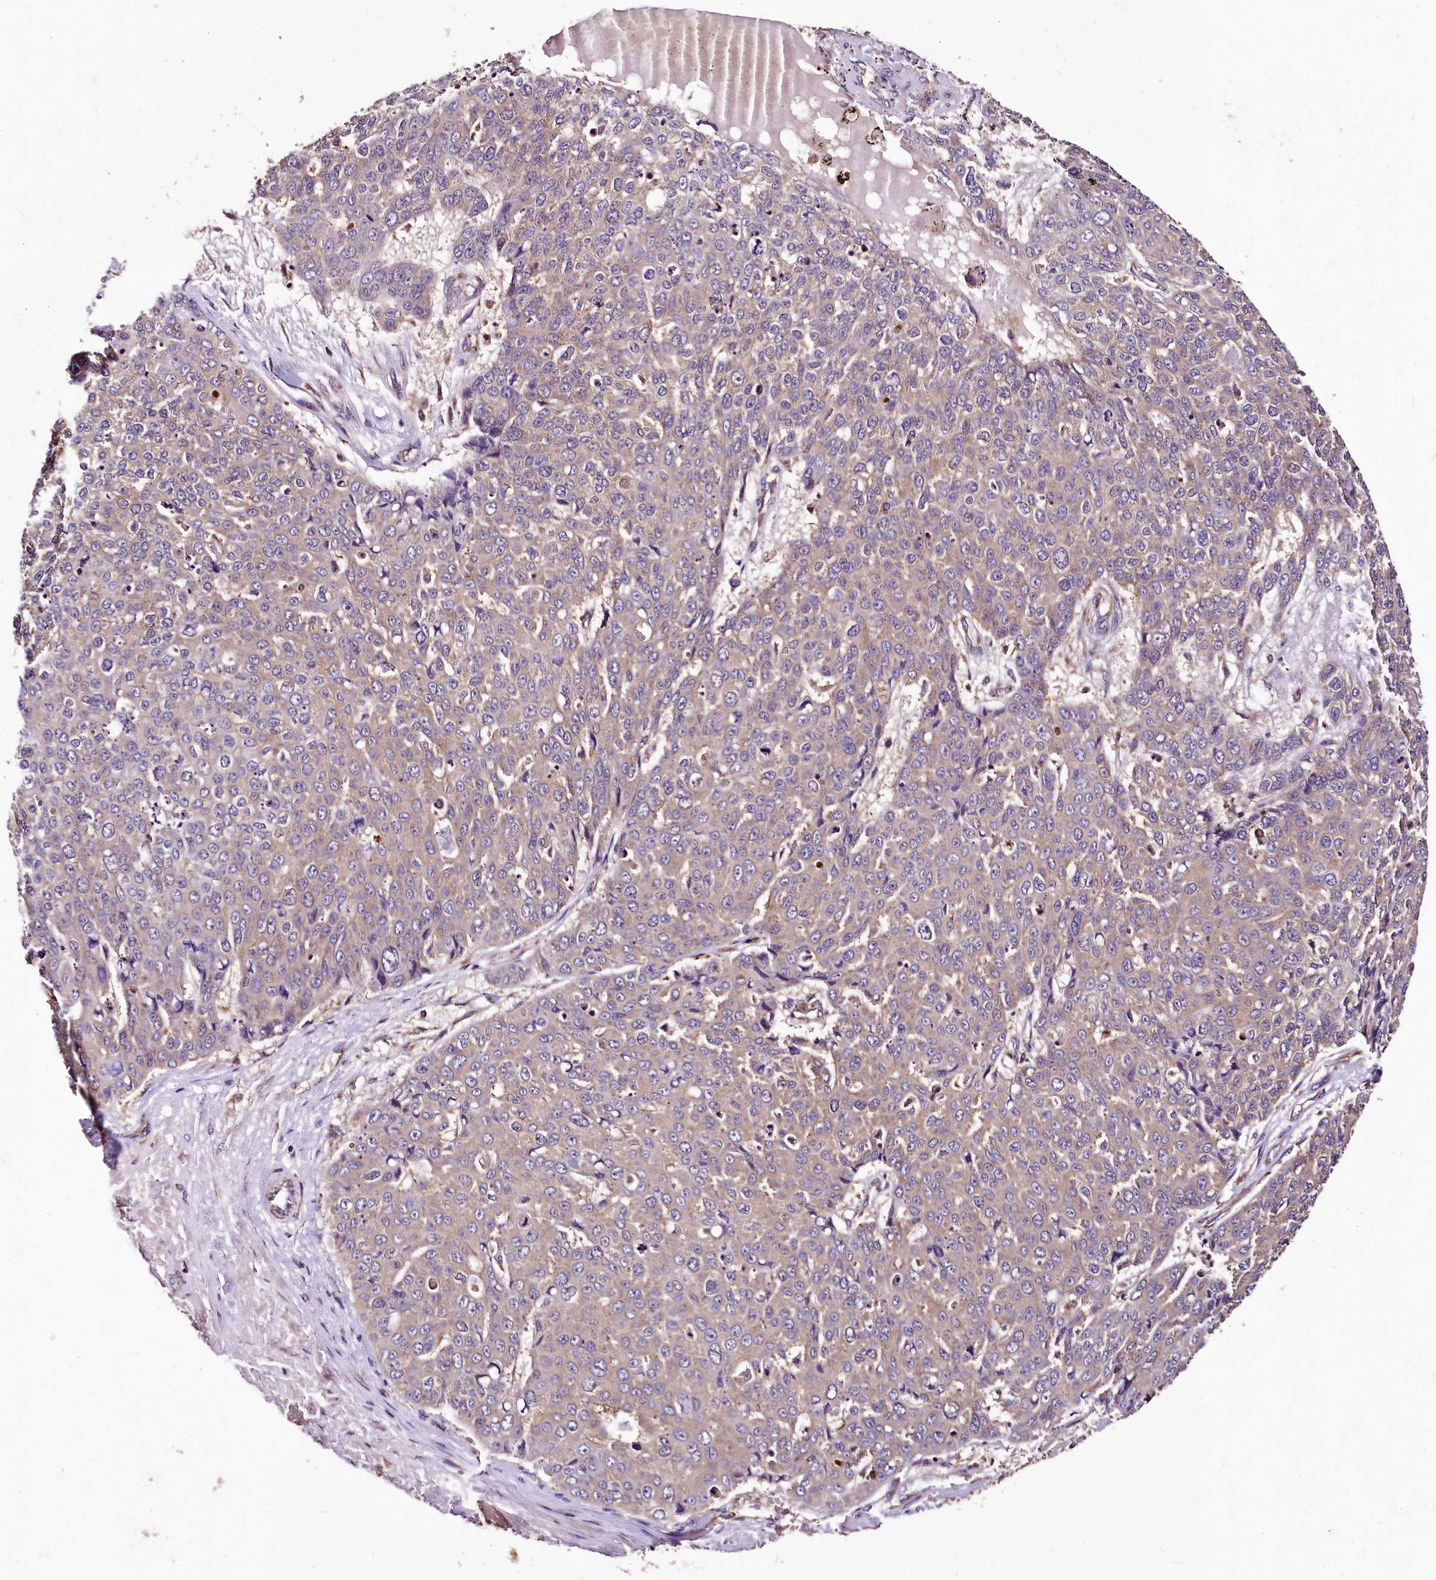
{"staining": {"intensity": "weak", "quantity": "25%-75%", "location": "cytoplasmic/membranous"}, "tissue": "skin cancer", "cell_type": "Tumor cells", "image_type": "cancer", "snomed": [{"axis": "morphology", "description": "Squamous cell carcinoma, NOS"}, {"axis": "topography", "description": "Skin"}], "caption": "Immunohistochemical staining of human skin cancer demonstrates weak cytoplasmic/membranous protein staining in about 25%-75% of tumor cells. Nuclei are stained in blue.", "gene": "LRSAM1", "patient": {"sex": "male", "age": 71}}